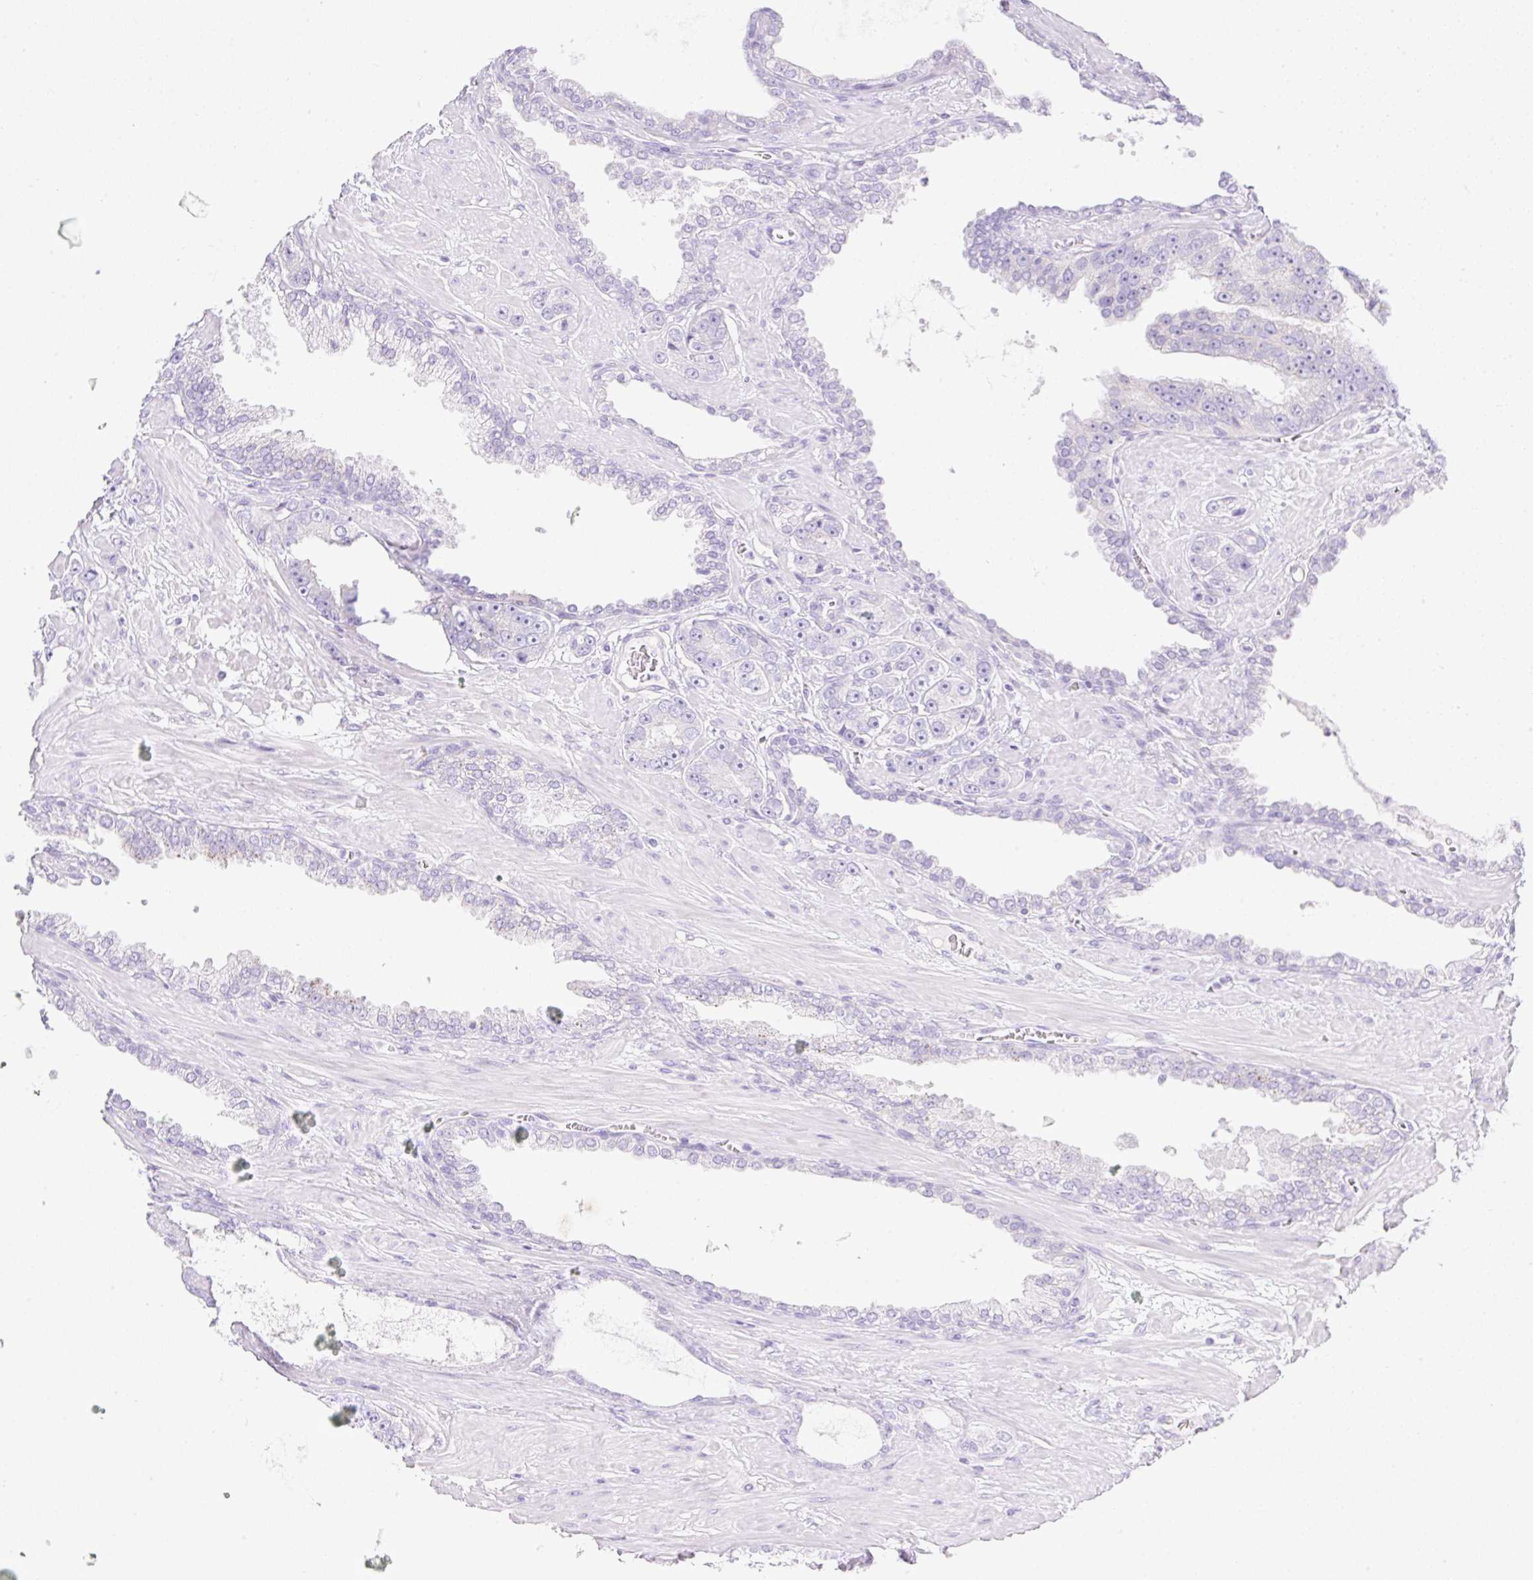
{"staining": {"intensity": "negative", "quantity": "none", "location": "none"}, "tissue": "prostate cancer", "cell_type": "Tumor cells", "image_type": "cancer", "snomed": [{"axis": "morphology", "description": "Adenocarcinoma, High grade"}, {"axis": "topography", "description": "Prostate"}], "caption": "A photomicrograph of human prostate adenocarcinoma (high-grade) is negative for staining in tumor cells.", "gene": "CDX1", "patient": {"sex": "male", "age": 71}}